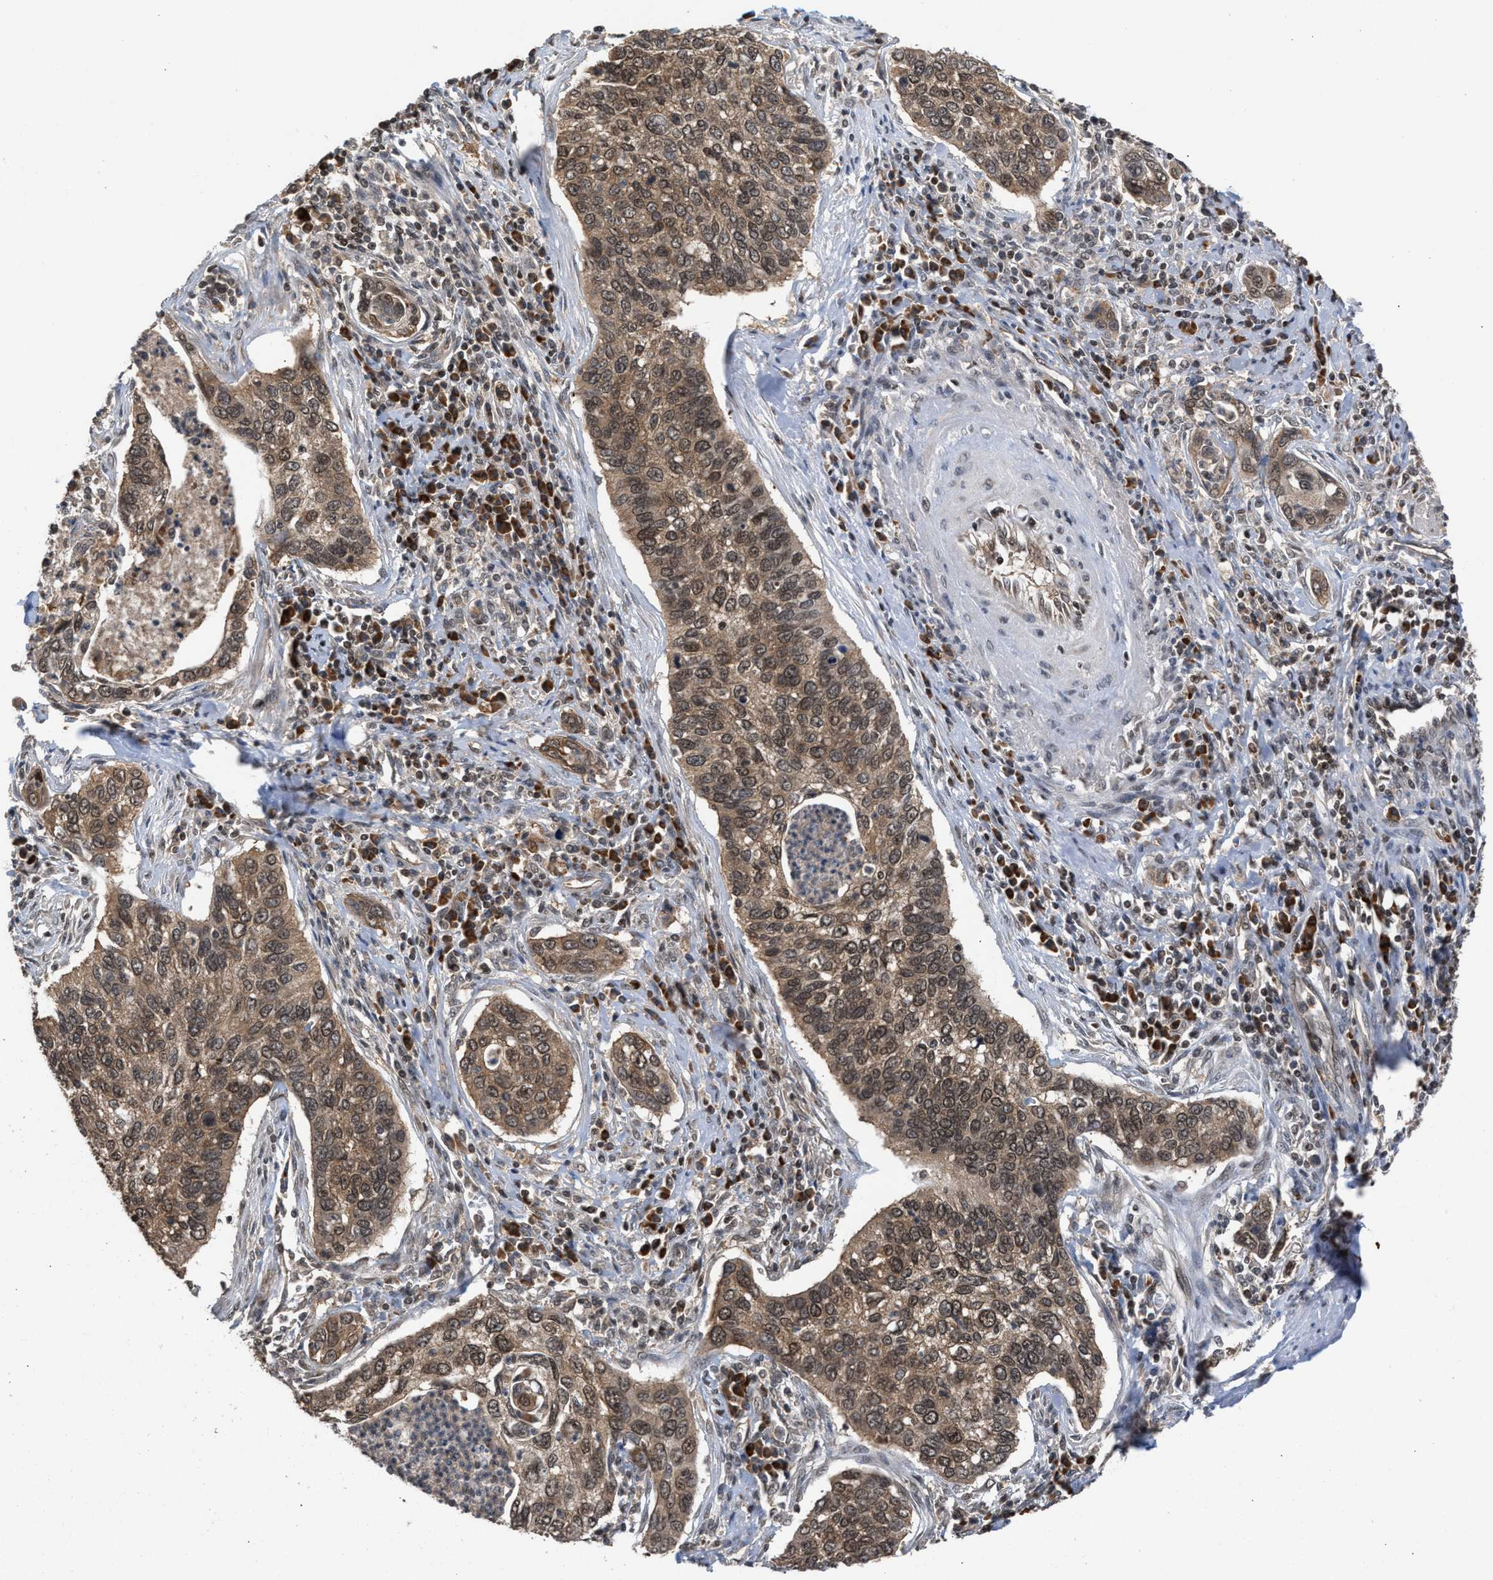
{"staining": {"intensity": "moderate", "quantity": ">75%", "location": "cytoplasmic/membranous"}, "tissue": "cervical cancer", "cell_type": "Tumor cells", "image_type": "cancer", "snomed": [{"axis": "morphology", "description": "Squamous cell carcinoma, NOS"}, {"axis": "topography", "description": "Cervix"}], "caption": "Immunohistochemical staining of human squamous cell carcinoma (cervical) reveals medium levels of moderate cytoplasmic/membranous protein expression in approximately >75% of tumor cells.", "gene": "C9orf78", "patient": {"sex": "female", "age": 53}}